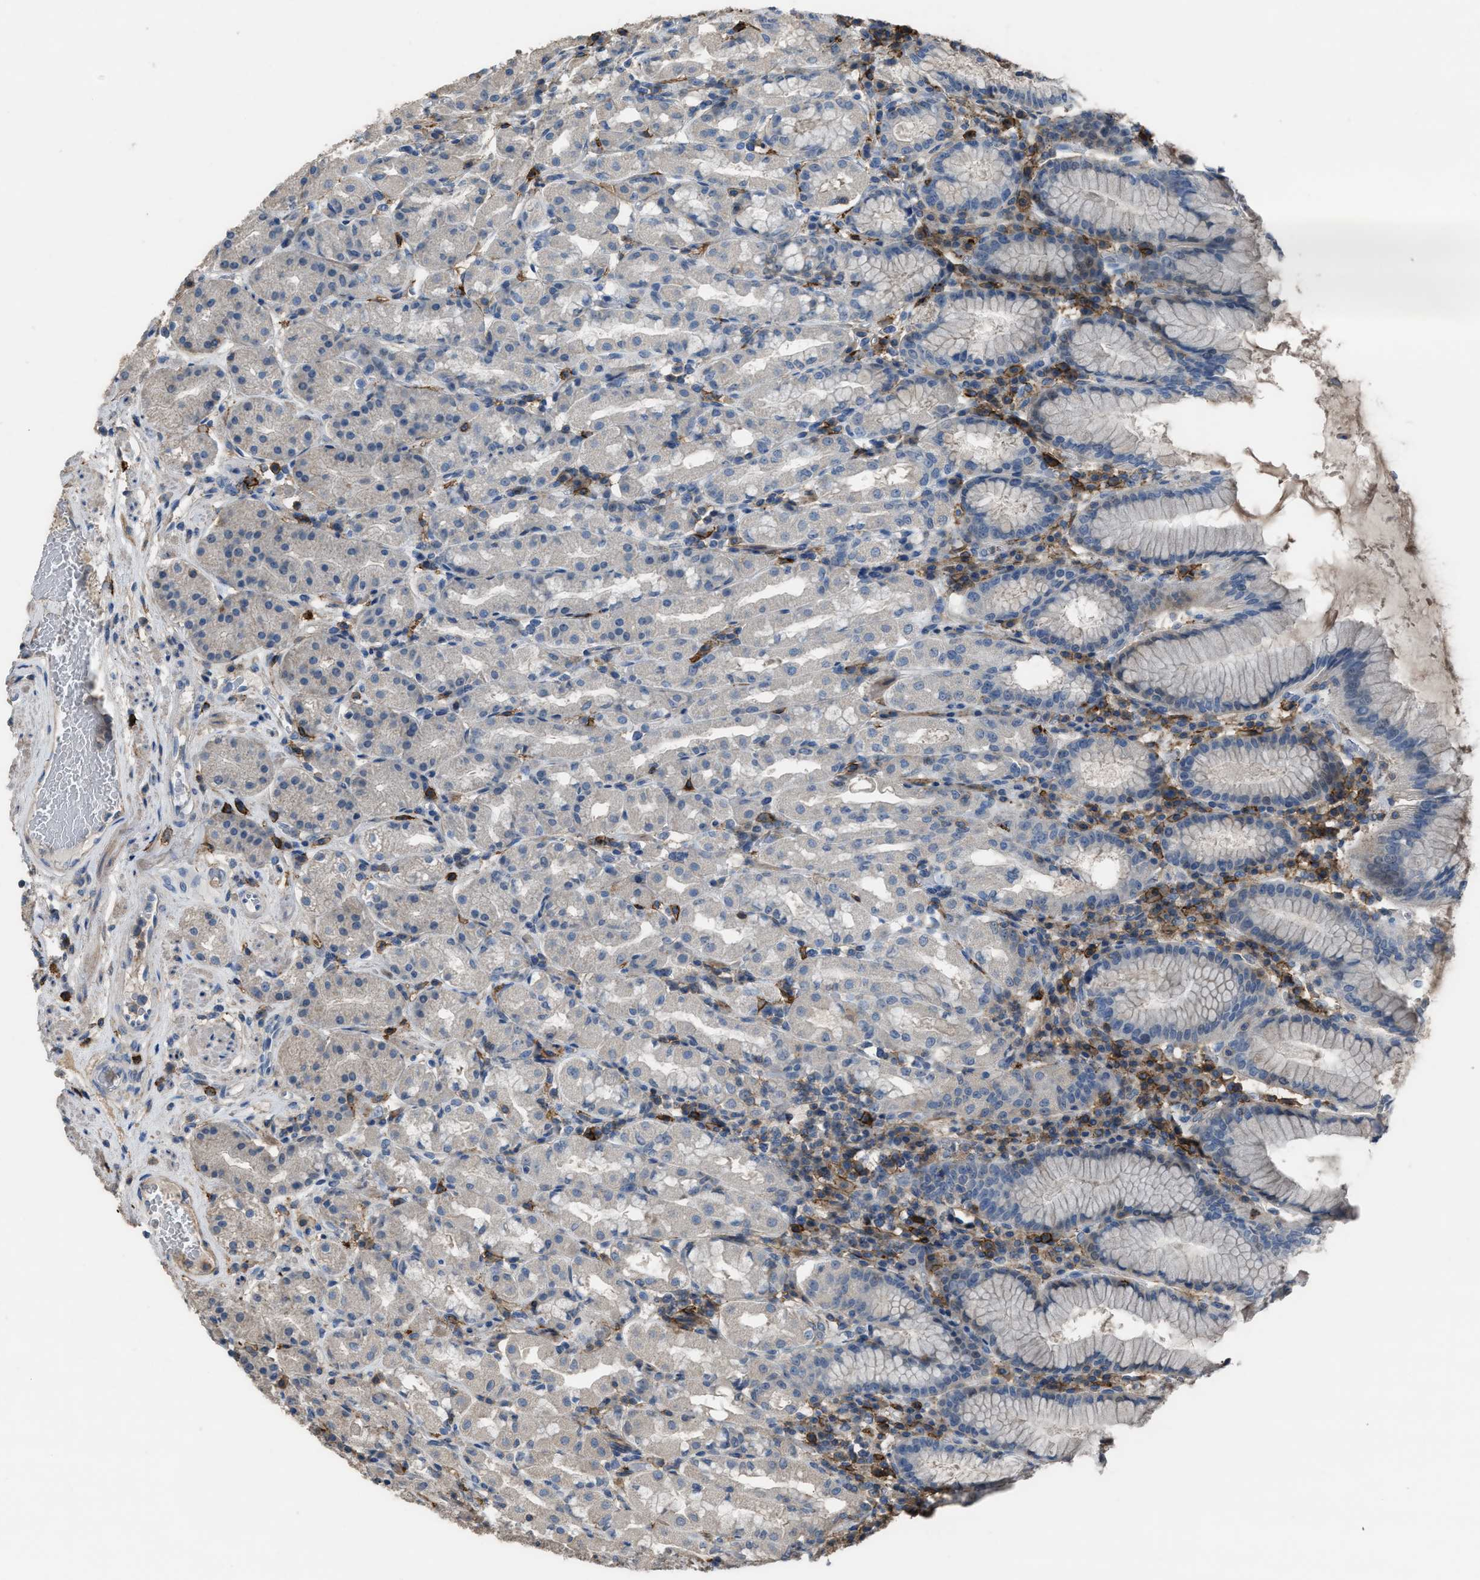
{"staining": {"intensity": "negative", "quantity": "none", "location": "none"}, "tissue": "stomach", "cell_type": "Glandular cells", "image_type": "normal", "snomed": [{"axis": "morphology", "description": "Normal tissue, NOS"}, {"axis": "topography", "description": "Stomach"}, {"axis": "topography", "description": "Stomach, lower"}], "caption": "A photomicrograph of stomach stained for a protein displays no brown staining in glandular cells. (DAB immunohistochemistry (IHC), high magnification).", "gene": "OR51E1", "patient": {"sex": "female", "age": 56}}